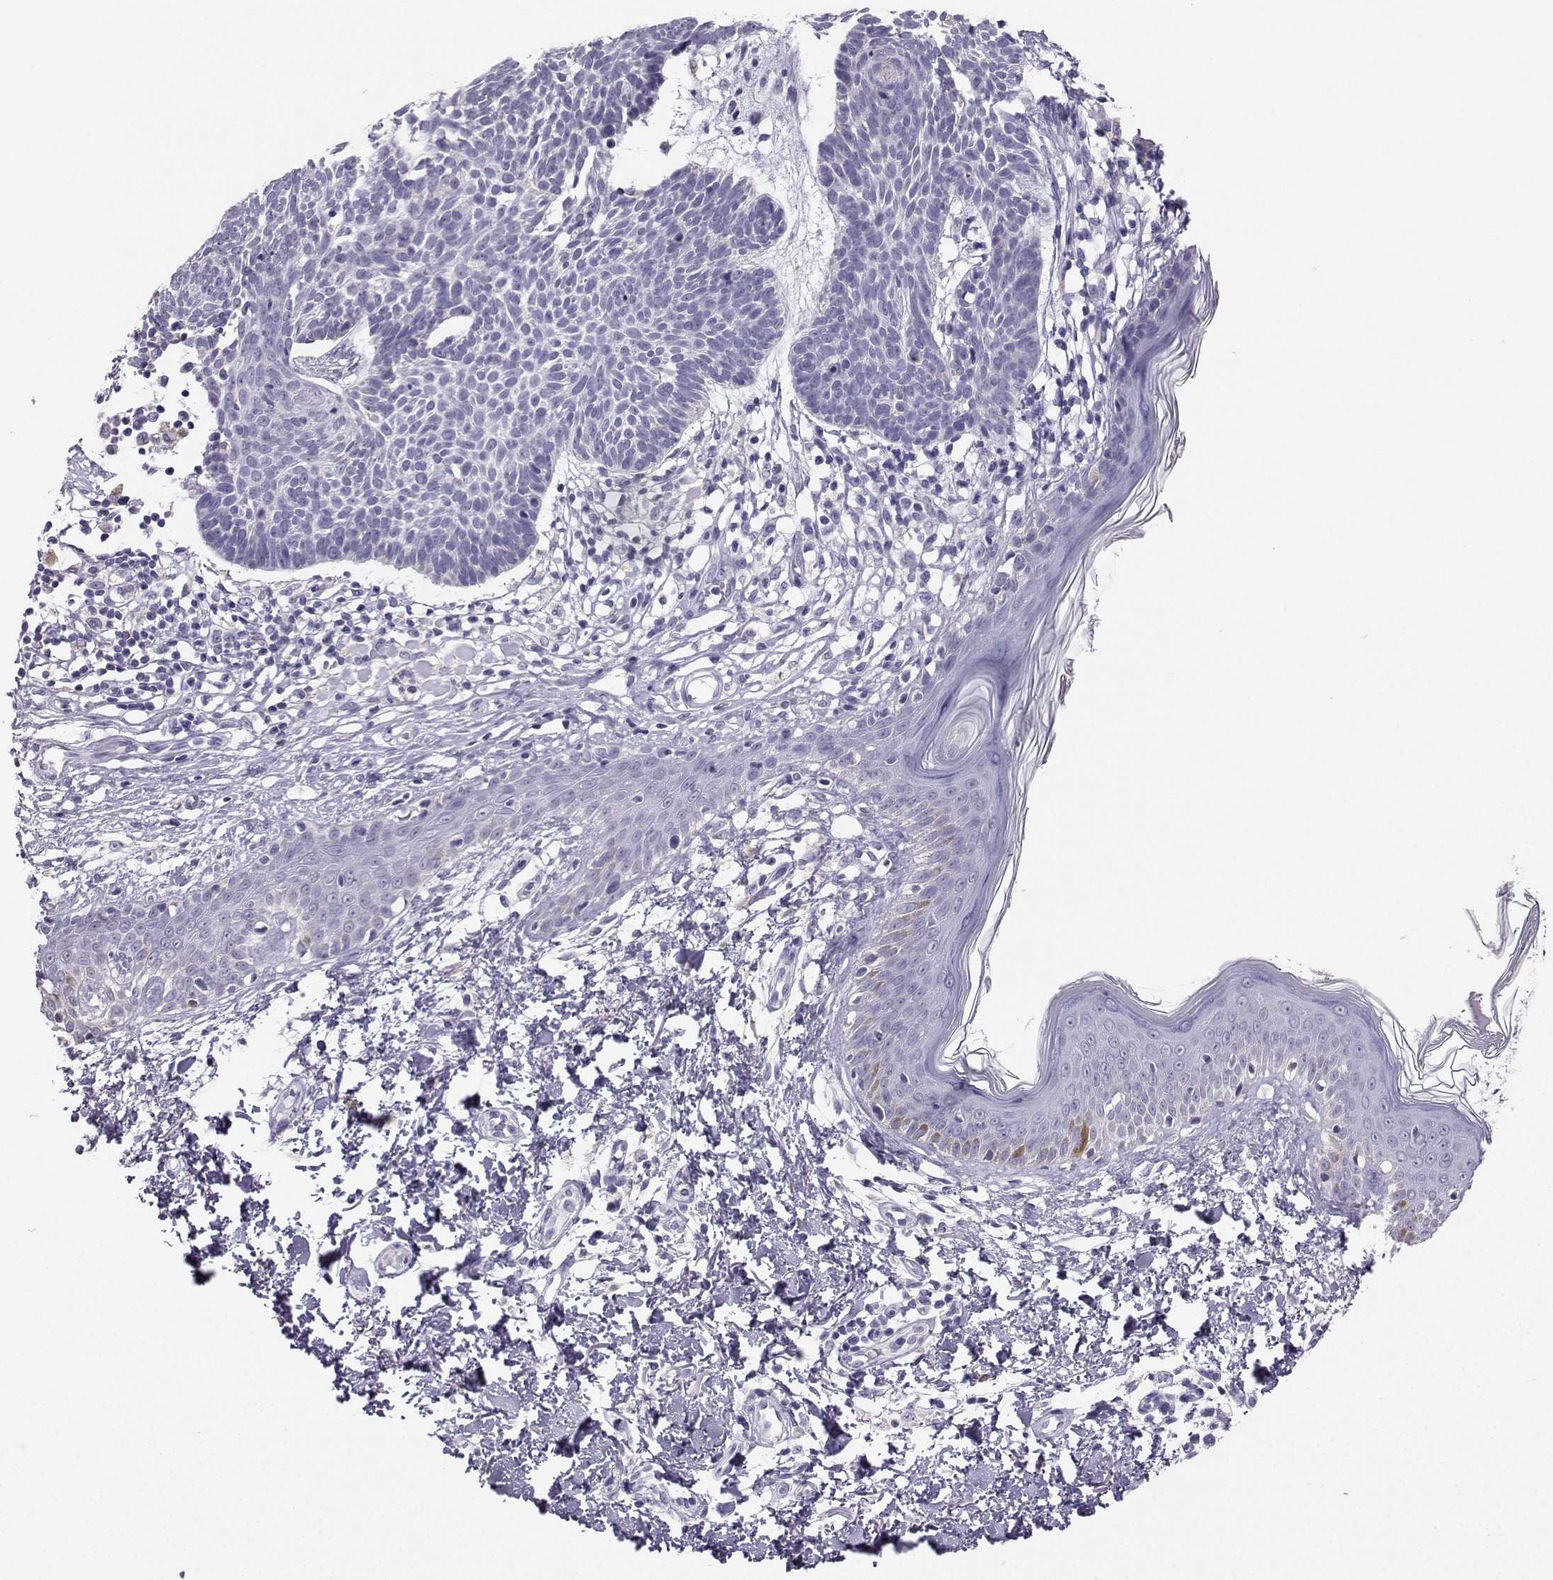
{"staining": {"intensity": "negative", "quantity": "none", "location": "none"}, "tissue": "skin cancer", "cell_type": "Tumor cells", "image_type": "cancer", "snomed": [{"axis": "morphology", "description": "Basal cell carcinoma"}, {"axis": "topography", "description": "Skin"}], "caption": "Immunohistochemistry (IHC) photomicrograph of neoplastic tissue: skin cancer stained with DAB demonstrates no significant protein staining in tumor cells.", "gene": "AVP", "patient": {"sex": "male", "age": 85}}